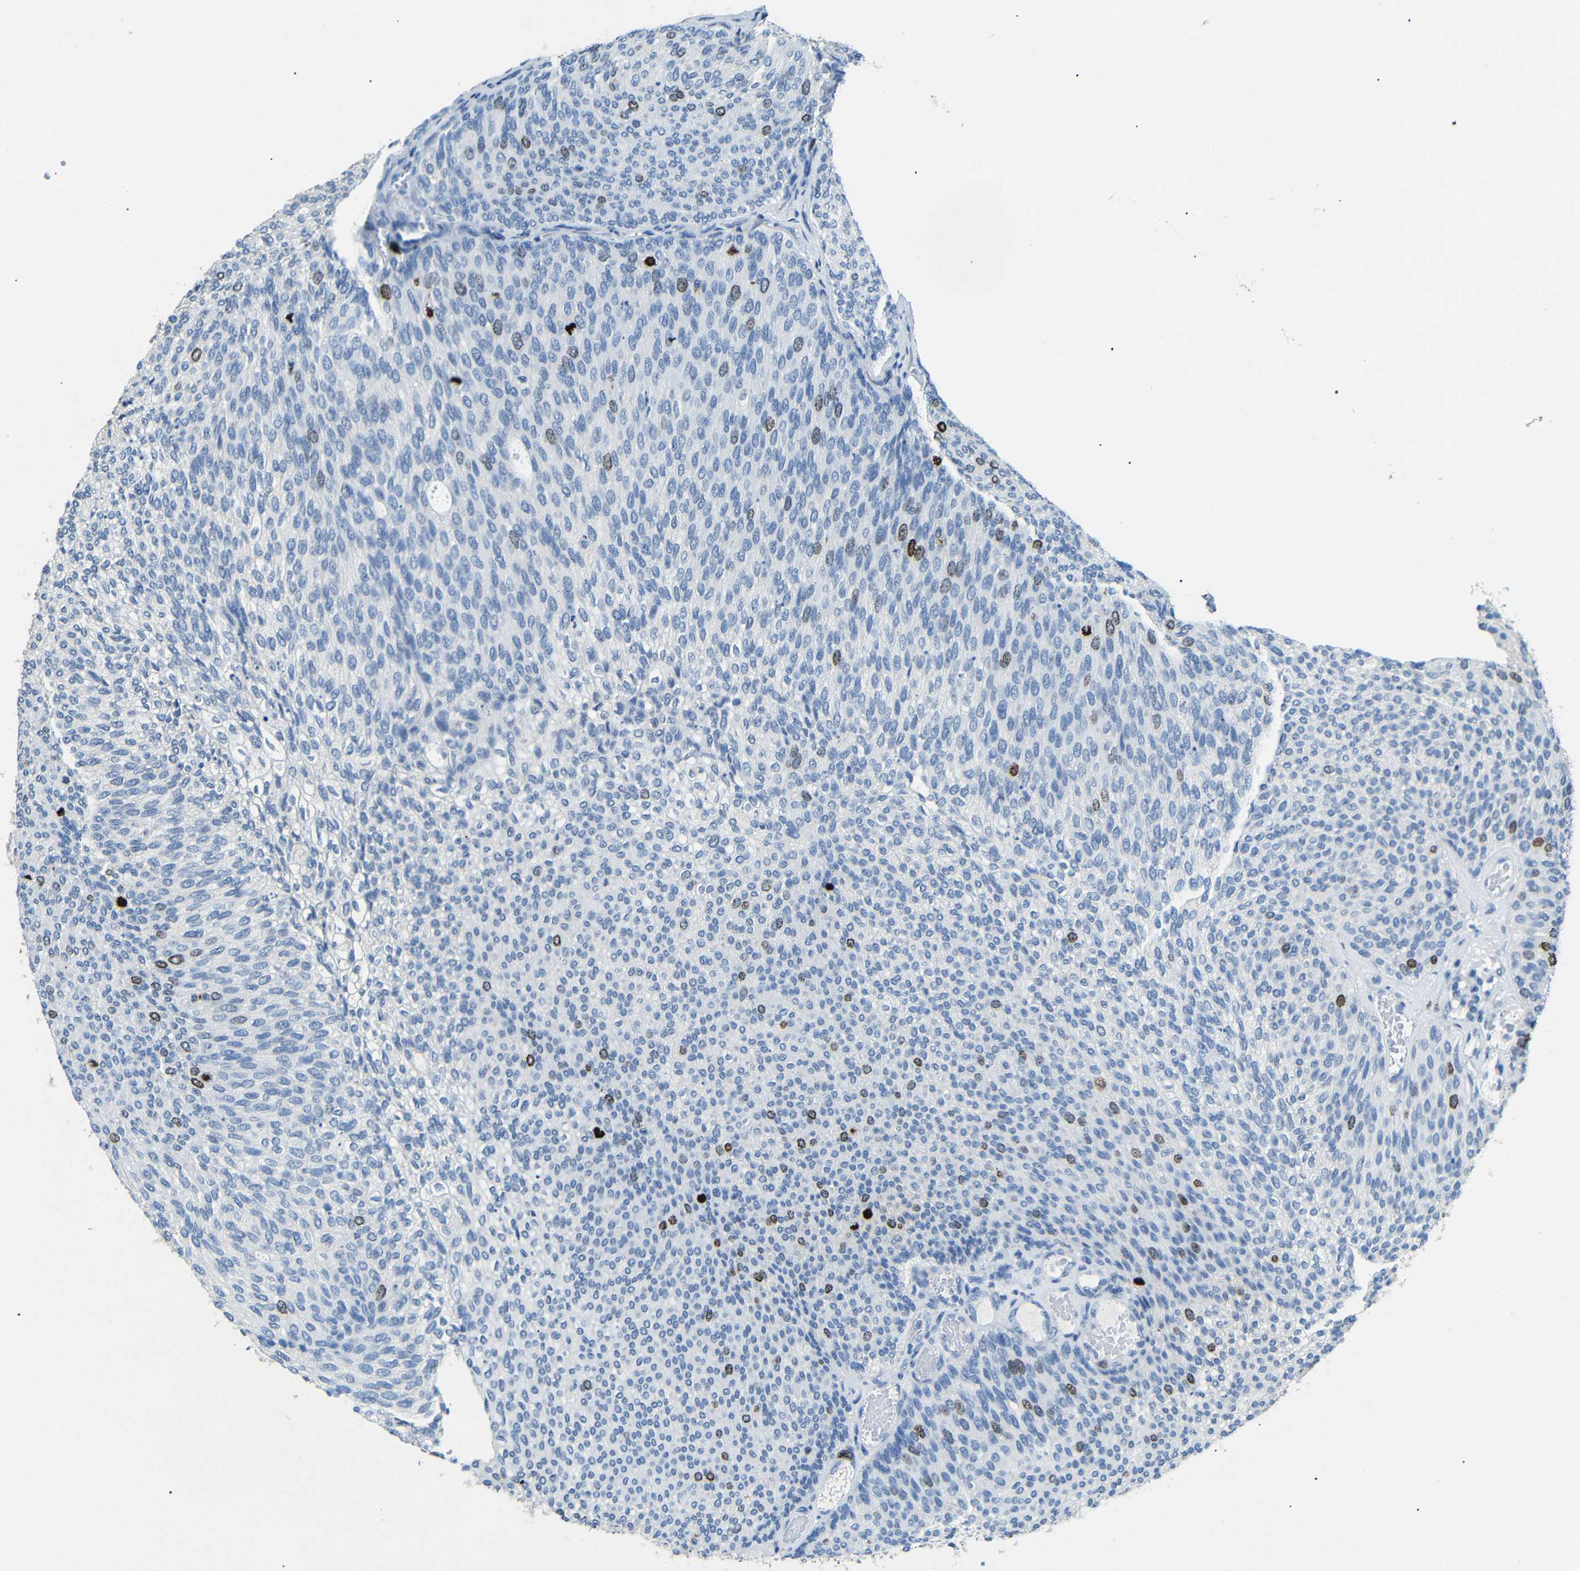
{"staining": {"intensity": "strong", "quantity": "<25%", "location": "nuclear"}, "tissue": "urothelial cancer", "cell_type": "Tumor cells", "image_type": "cancer", "snomed": [{"axis": "morphology", "description": "Urothelial carcinoma, Low grade"}, {"axis": "topography", "description": "Urinary bladder"}], "caption": "Immunohistochemical staining of low-grade urothelial carcinoma reveals strong nuclear protein expression in about <25% of tumor cells. The protein is shown in brown color, while the nuclei are stained blue.", "gene": "INCENP", "patient": {"sex": "female", "age": 79}}